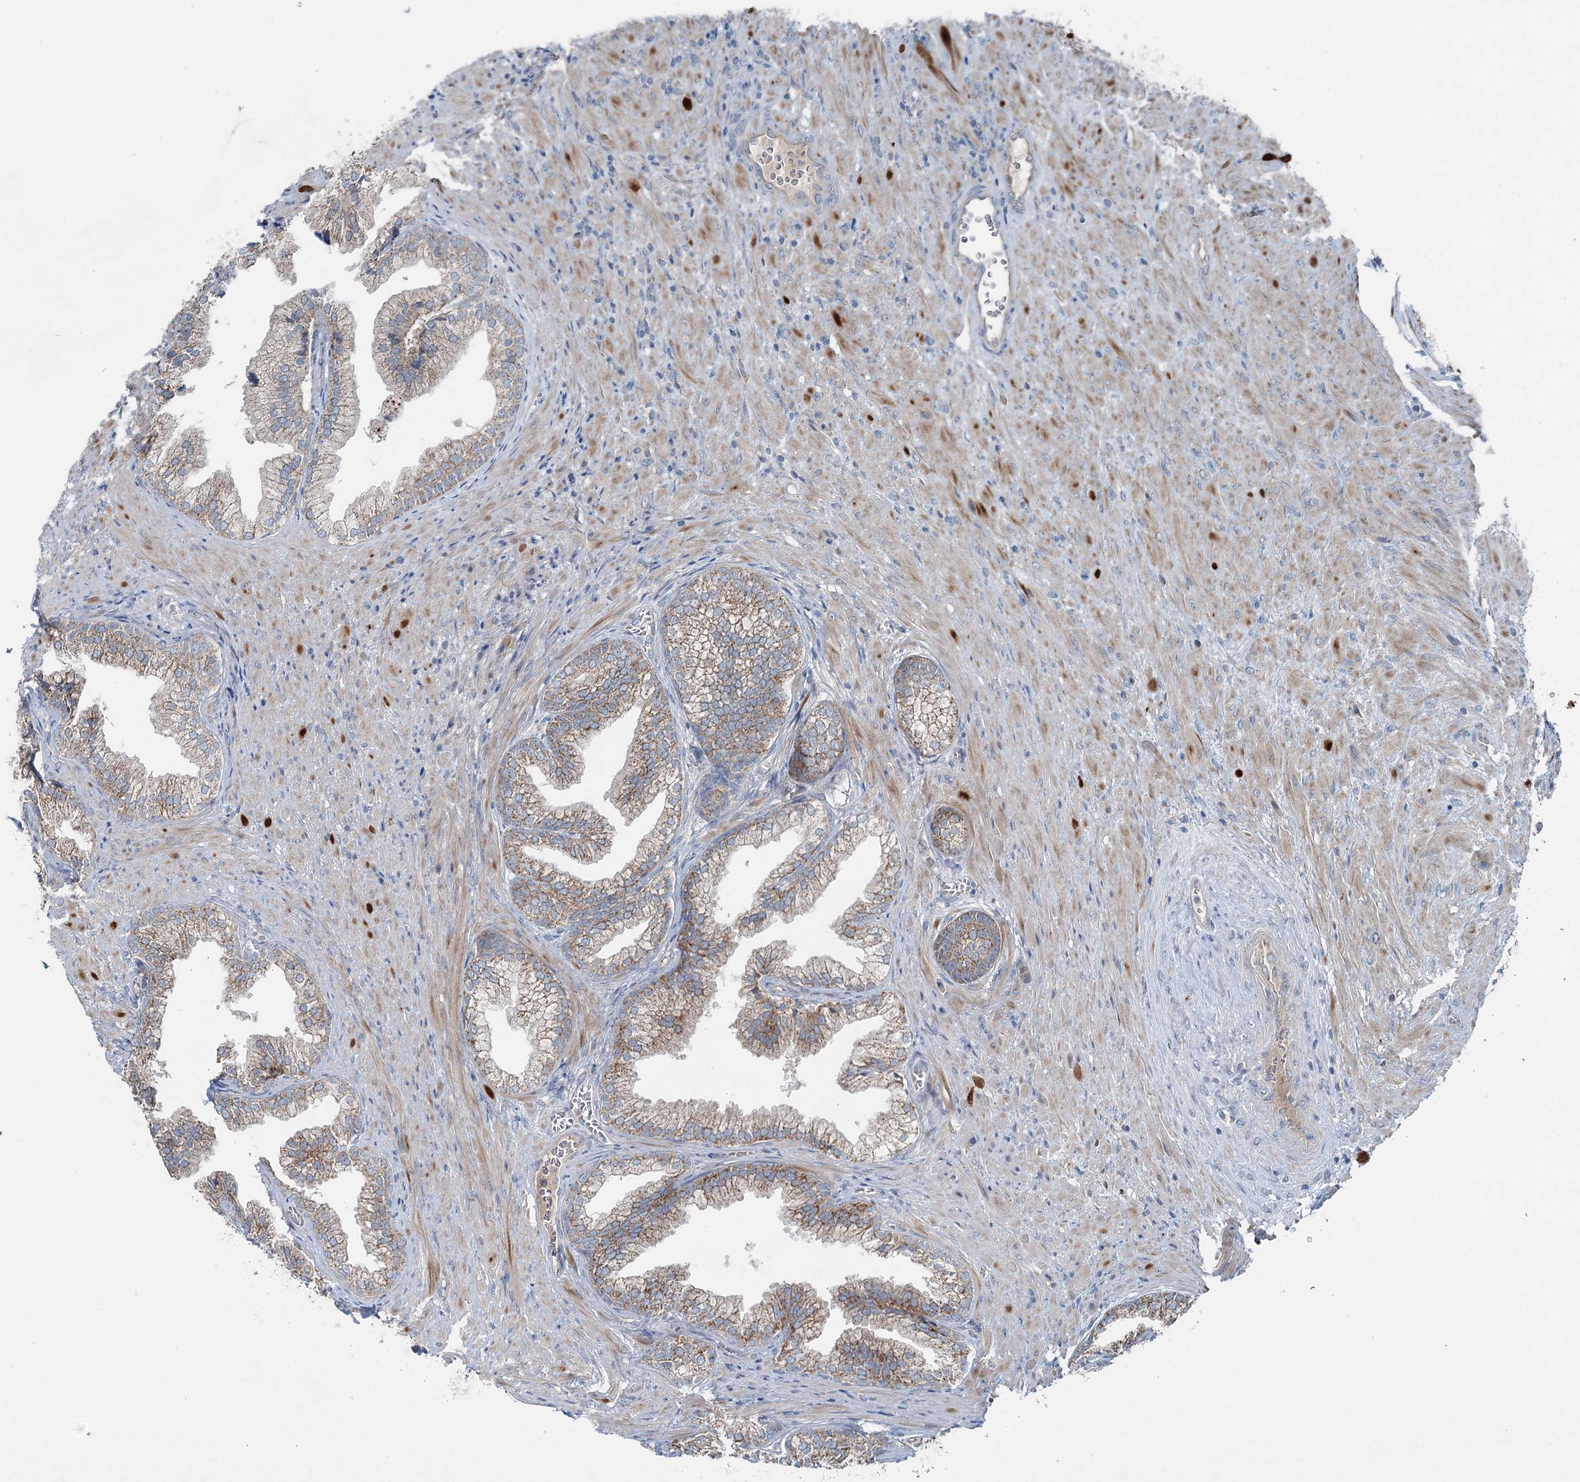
{"staining": {"intensity": "moderate", "quantity": ">75%", "location": "cytoplasmic/membranous"}, "tissue": "prostate", "cell_type": "Glandular cells", "image_type": "normal", "snomed": [{"axis": "morphology", "description": "Normal tissue, NOS"}, {"axis": "topography", "description": "Prostate"}], "caption": "DAB (3,3'-diaminobenzidine) immunohistochemical staining of benign human prostate displays moderate cytoplasmic/membranous protein staining in approximately >75% of glandular cells.", "gene": "CHCHD5", "patient": {"sex": "male", "age": 76}}